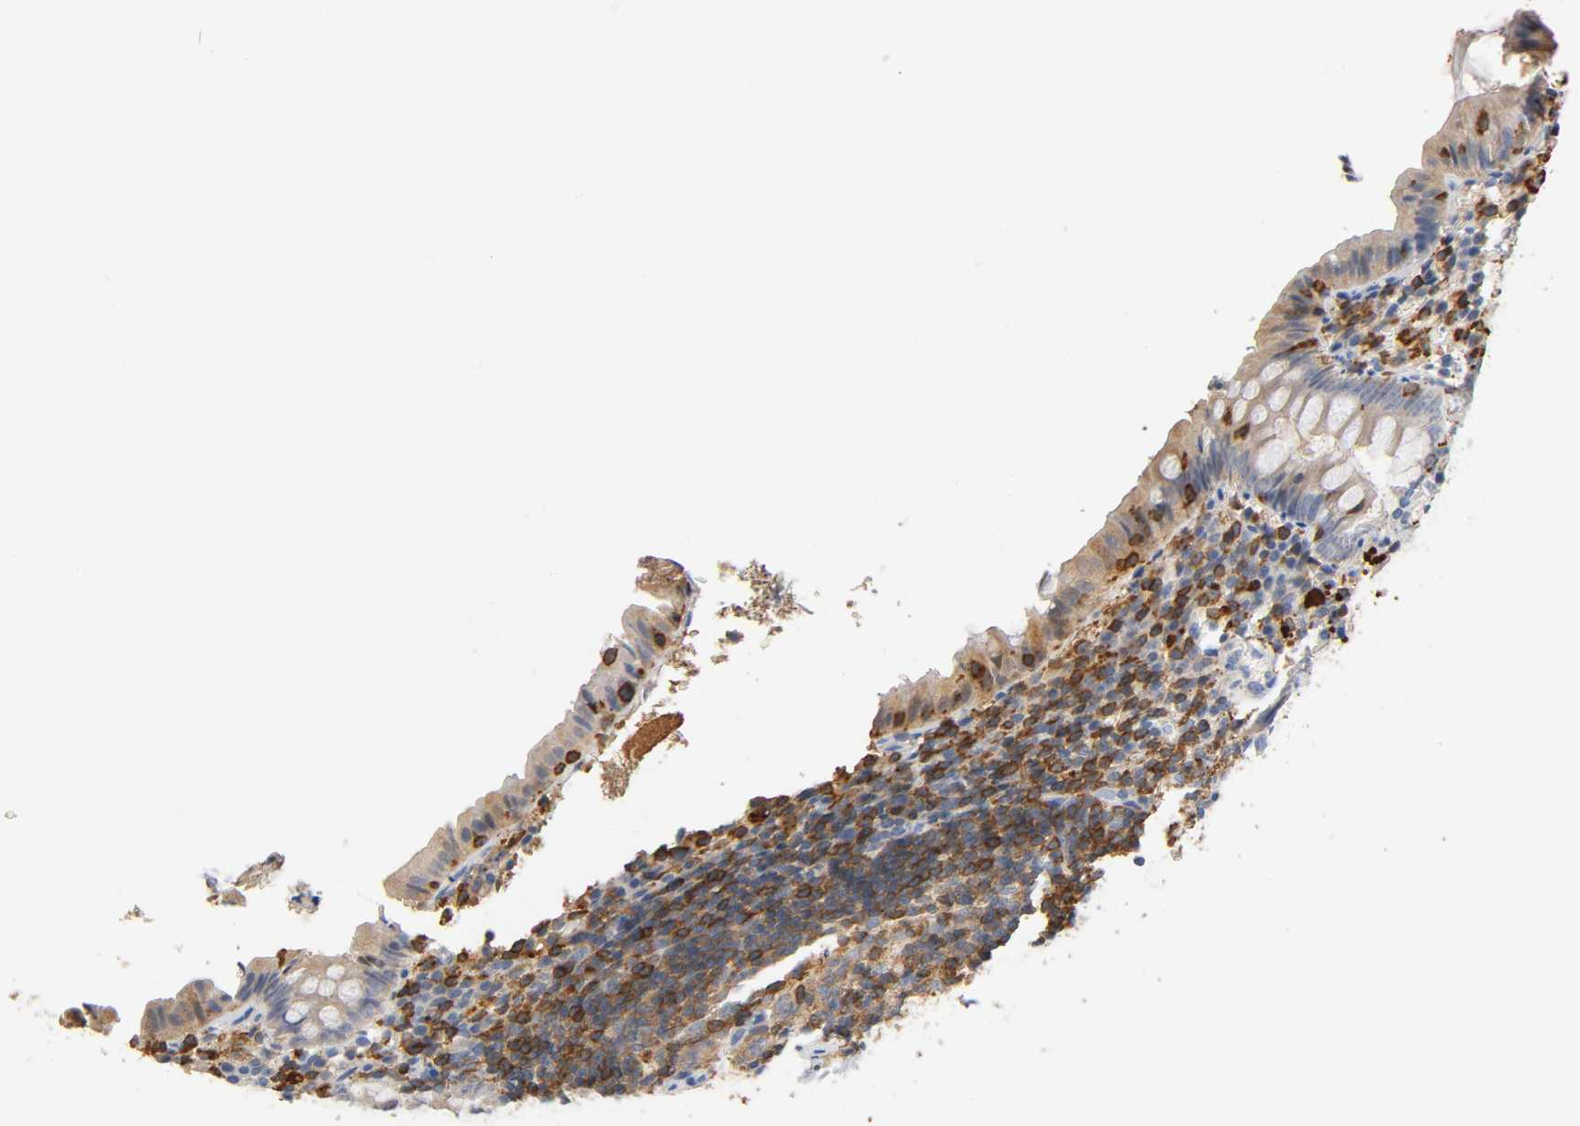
{"staining": {"intensity": "negative", "quantity": "none", "location": "none"}, "tissue": "appendix", "cell_type": "Glandular cells", "image_type": "normal", "snomed": [{"axis": "morphology", "description": "Normal tissue, NOS"}, {"axis": "topography", "description": "Appendix"}], "caption": "IHC micrograph of unremarkable human appendix stained for a protein (brown), which exhibits no expression in glandular cells. The staining is performed using DAB brown chromogen with nuclei counter-stained in using hematoxylin.", "gene": "UCKL1", "patient": {"sex": "female", "age": 10}}